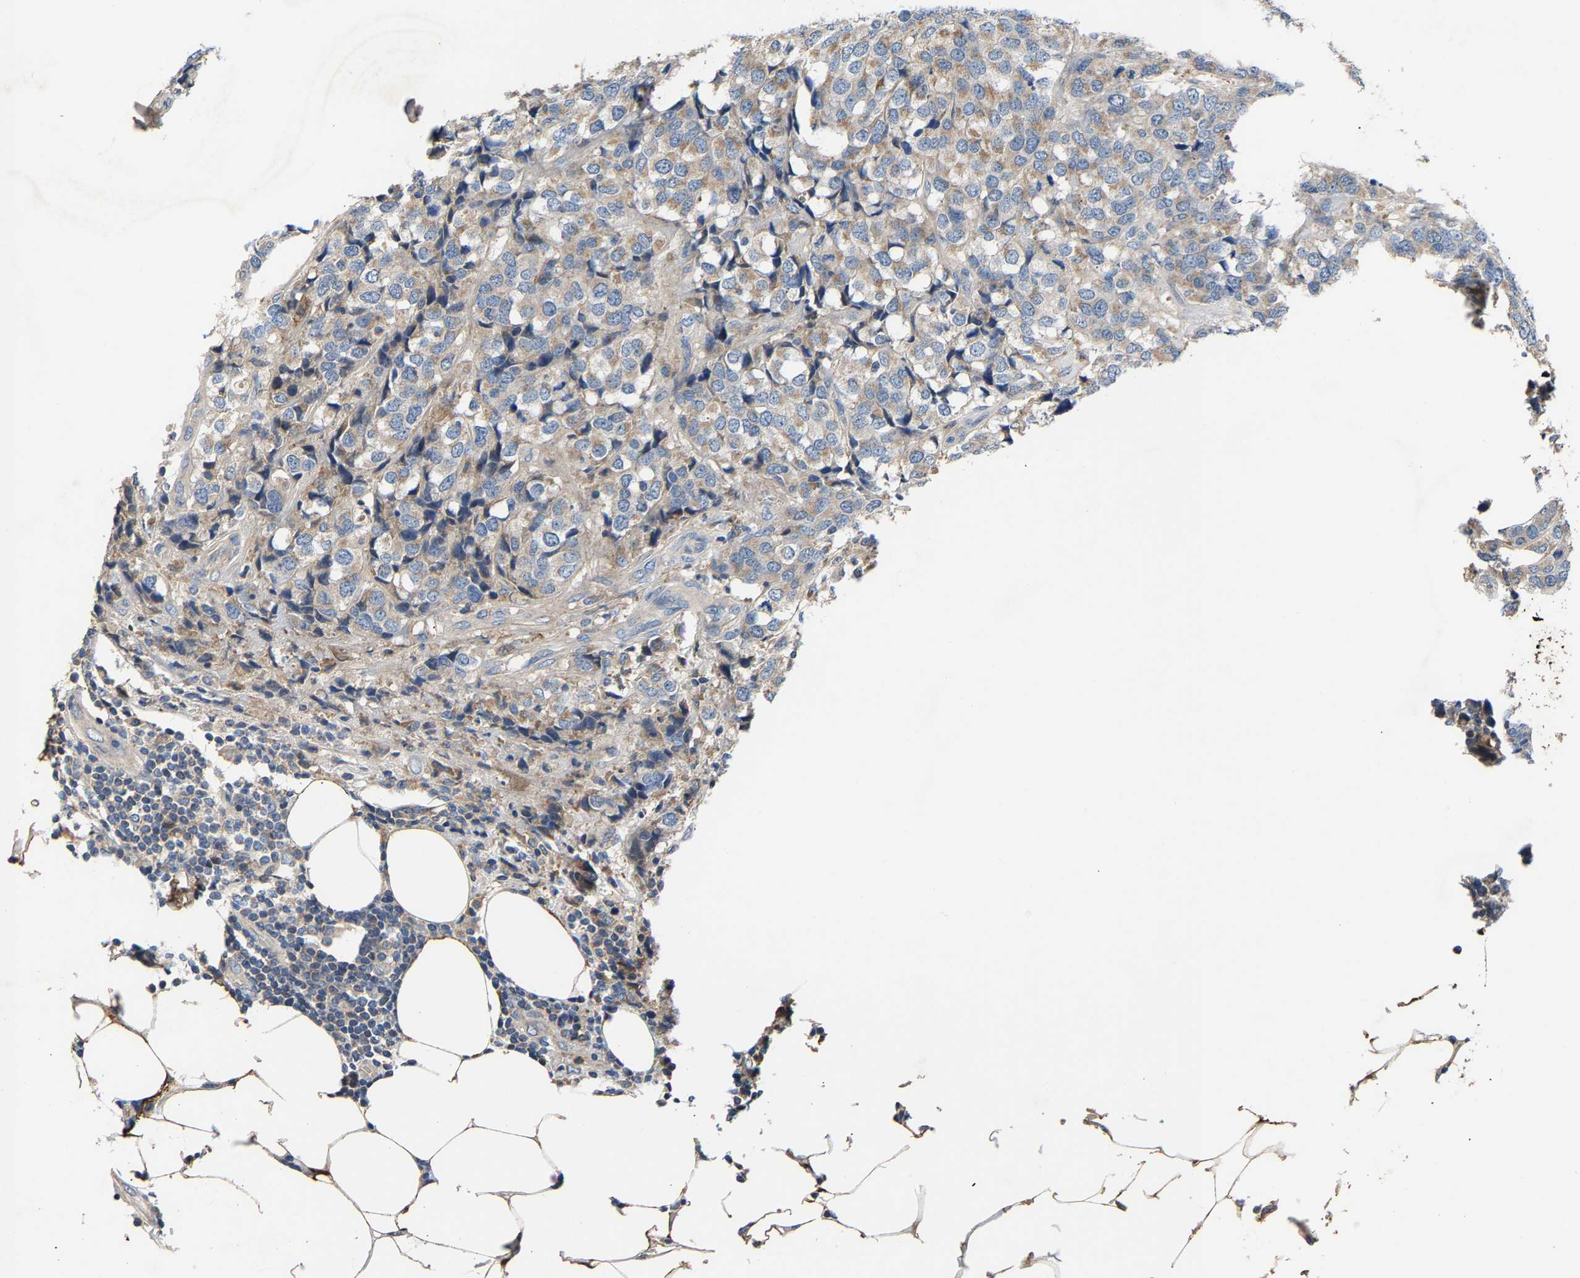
{"staining": {"intensity": "weak", "quantity": ">75%", "location": "cytoplasmic/membranous"}, "tissue": "breast cancer", "cell_type": "Tumor cells", "image_type": "cancer", "snomed": [{"axis": "morphology", "description": "Lobular carcinoma"}, {"axis": "topography", "description": "Breast"}], "caption": "Immunohistochemical staining of lobular carcinoma (breast) reveals low levels of weak cytoplasmic/membranous protein positivity in approximately >75% of tumor cells.", "gene": "CCDC171", "patient": {"sex": "female", "age": 59}}